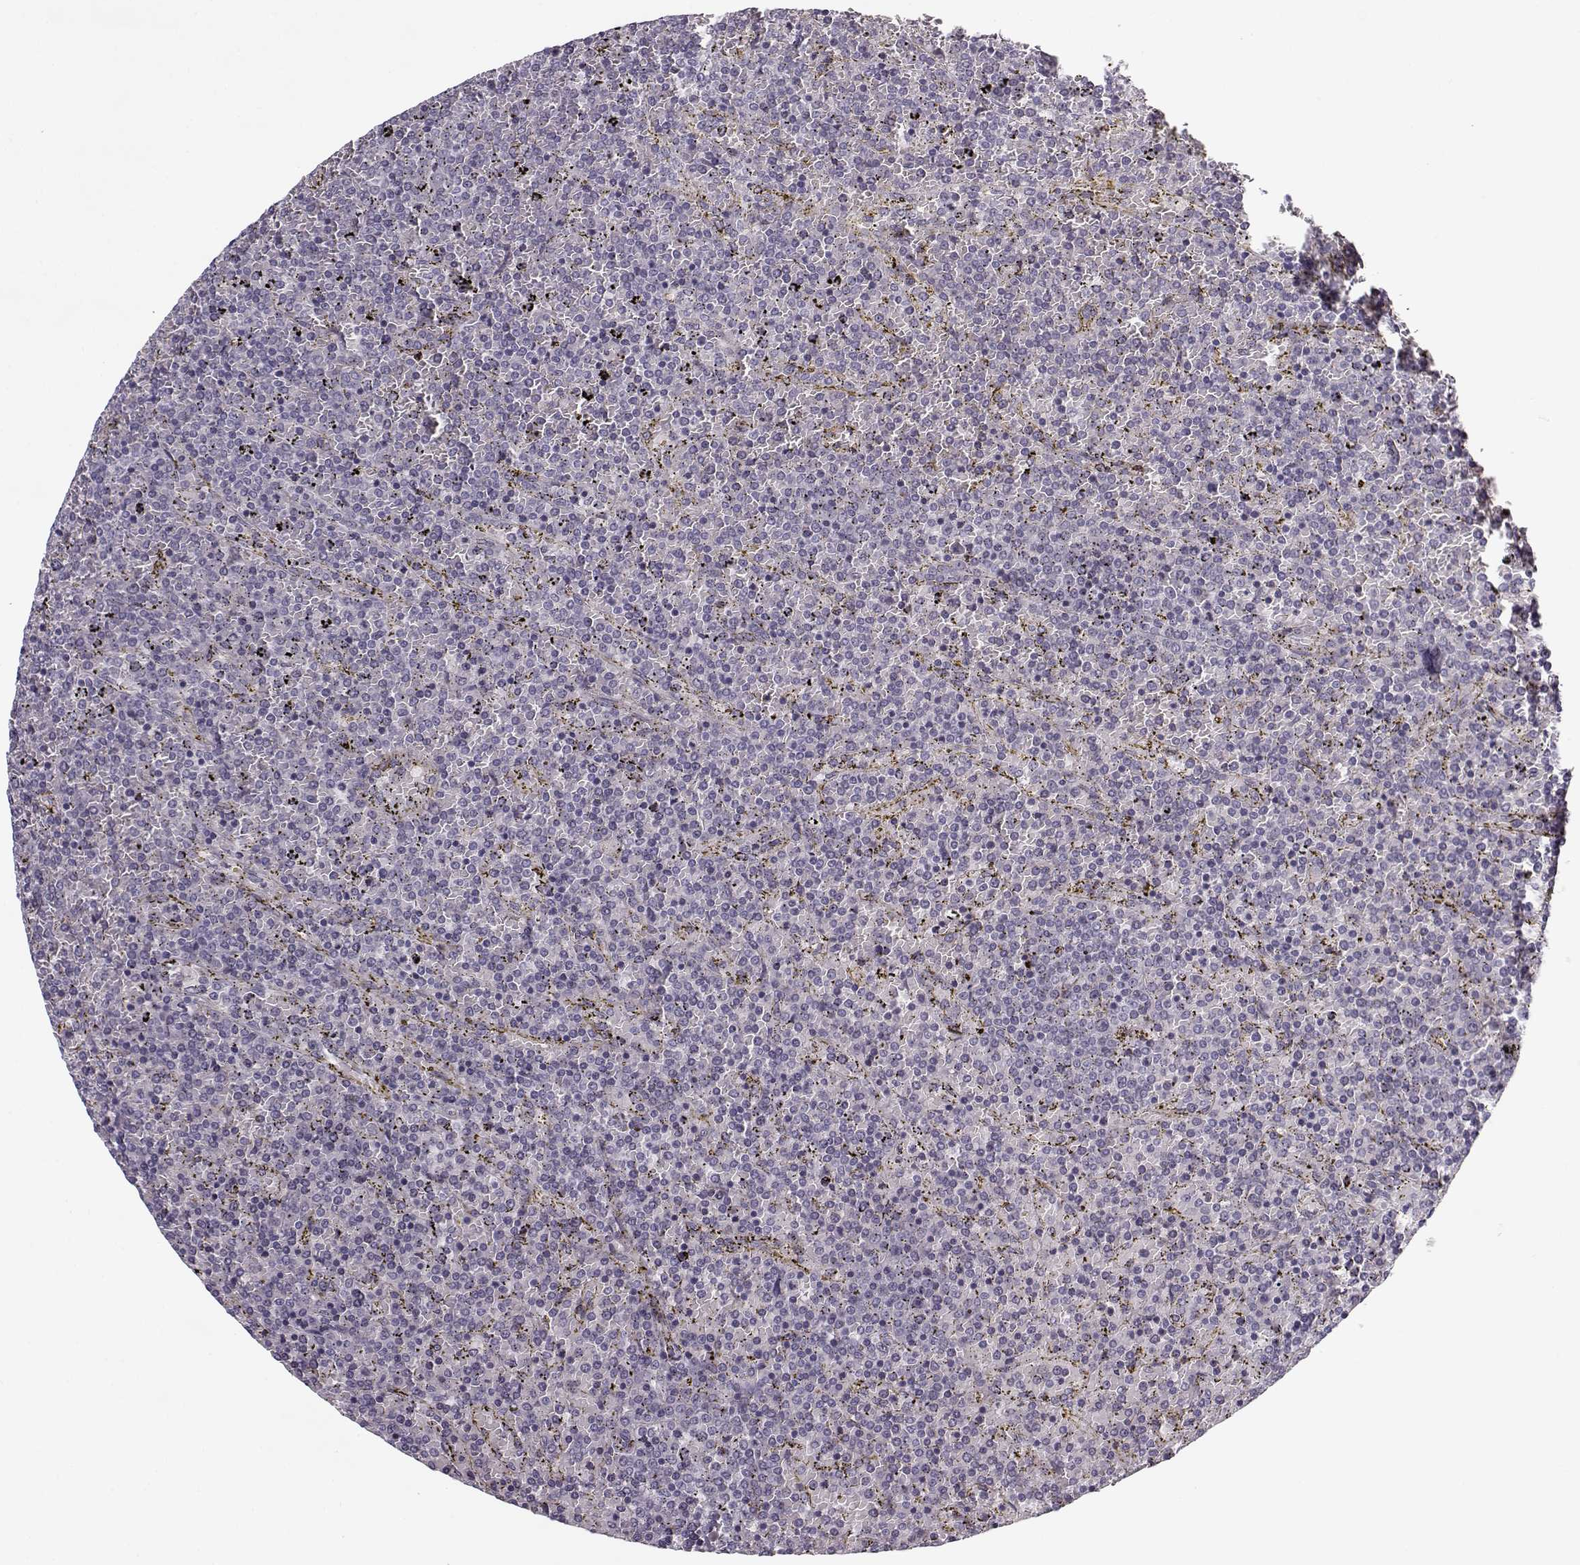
{"staining": {"intensity": "negative", "quantity": "none", "location": "none"}, "tissue": "lymphoma", "cell_type": "Tumor cells", "image_type": "cancer", "snomed": [{"axis": "morphology", "description": "Malignant lymphoma, non-Hodgkin's type, Low grade"}, {"axis": "topography", "description": "Spleen"}], "caption": "This photomicrograph is of lymphoma stained with immunohistochemistry to label a protein in brown with the nuclei are counter-stained blue. There is no staining in tumor cells.", "gene": "PNMT", "patient": {"sex": "female", "age": 77}}